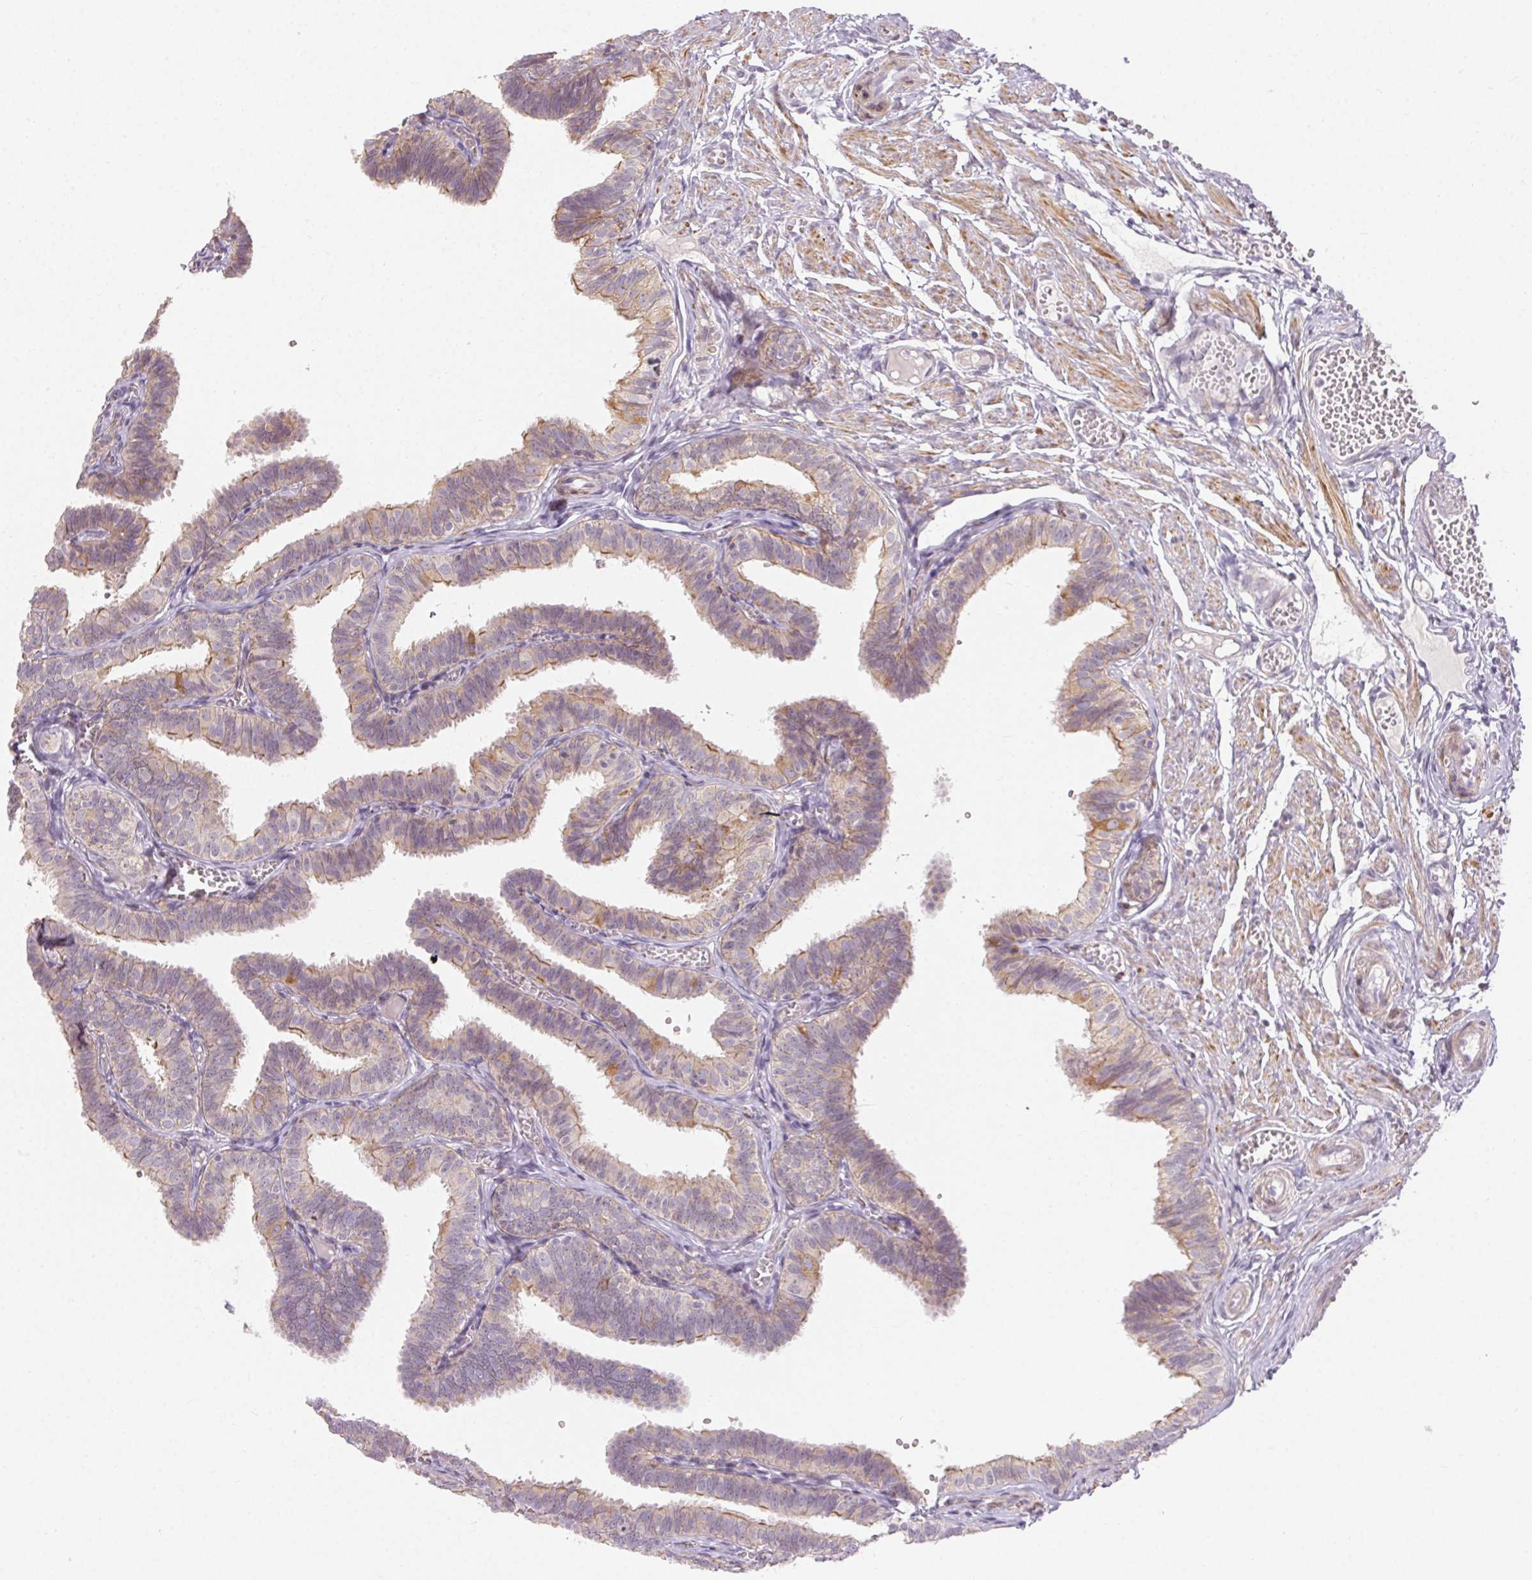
{"staining": {"intensity": "moderate", "quantity": "<25%", "location": "cytoplasmic/membranous"}, "tissue": "fallopian tube", "cell_type": "Glandular cells", "image_type": "normal", "snomed": [{"axis": "morphology", "description": "Normal tissue, NOS"}, {"axis": "topography", "description": "Fallopian tube"}], "caption": "A brown stain labels moderate cytoplasmic/membranous staining of a protein in glandular cells of benign human fallopian tube. (DAB (3,3'-diaminobenzidine) = brown stain, brightfield microscopy at high magnification).", "gene": "RPGRIP1", "patient": {"sex": "female", "age": 25}}